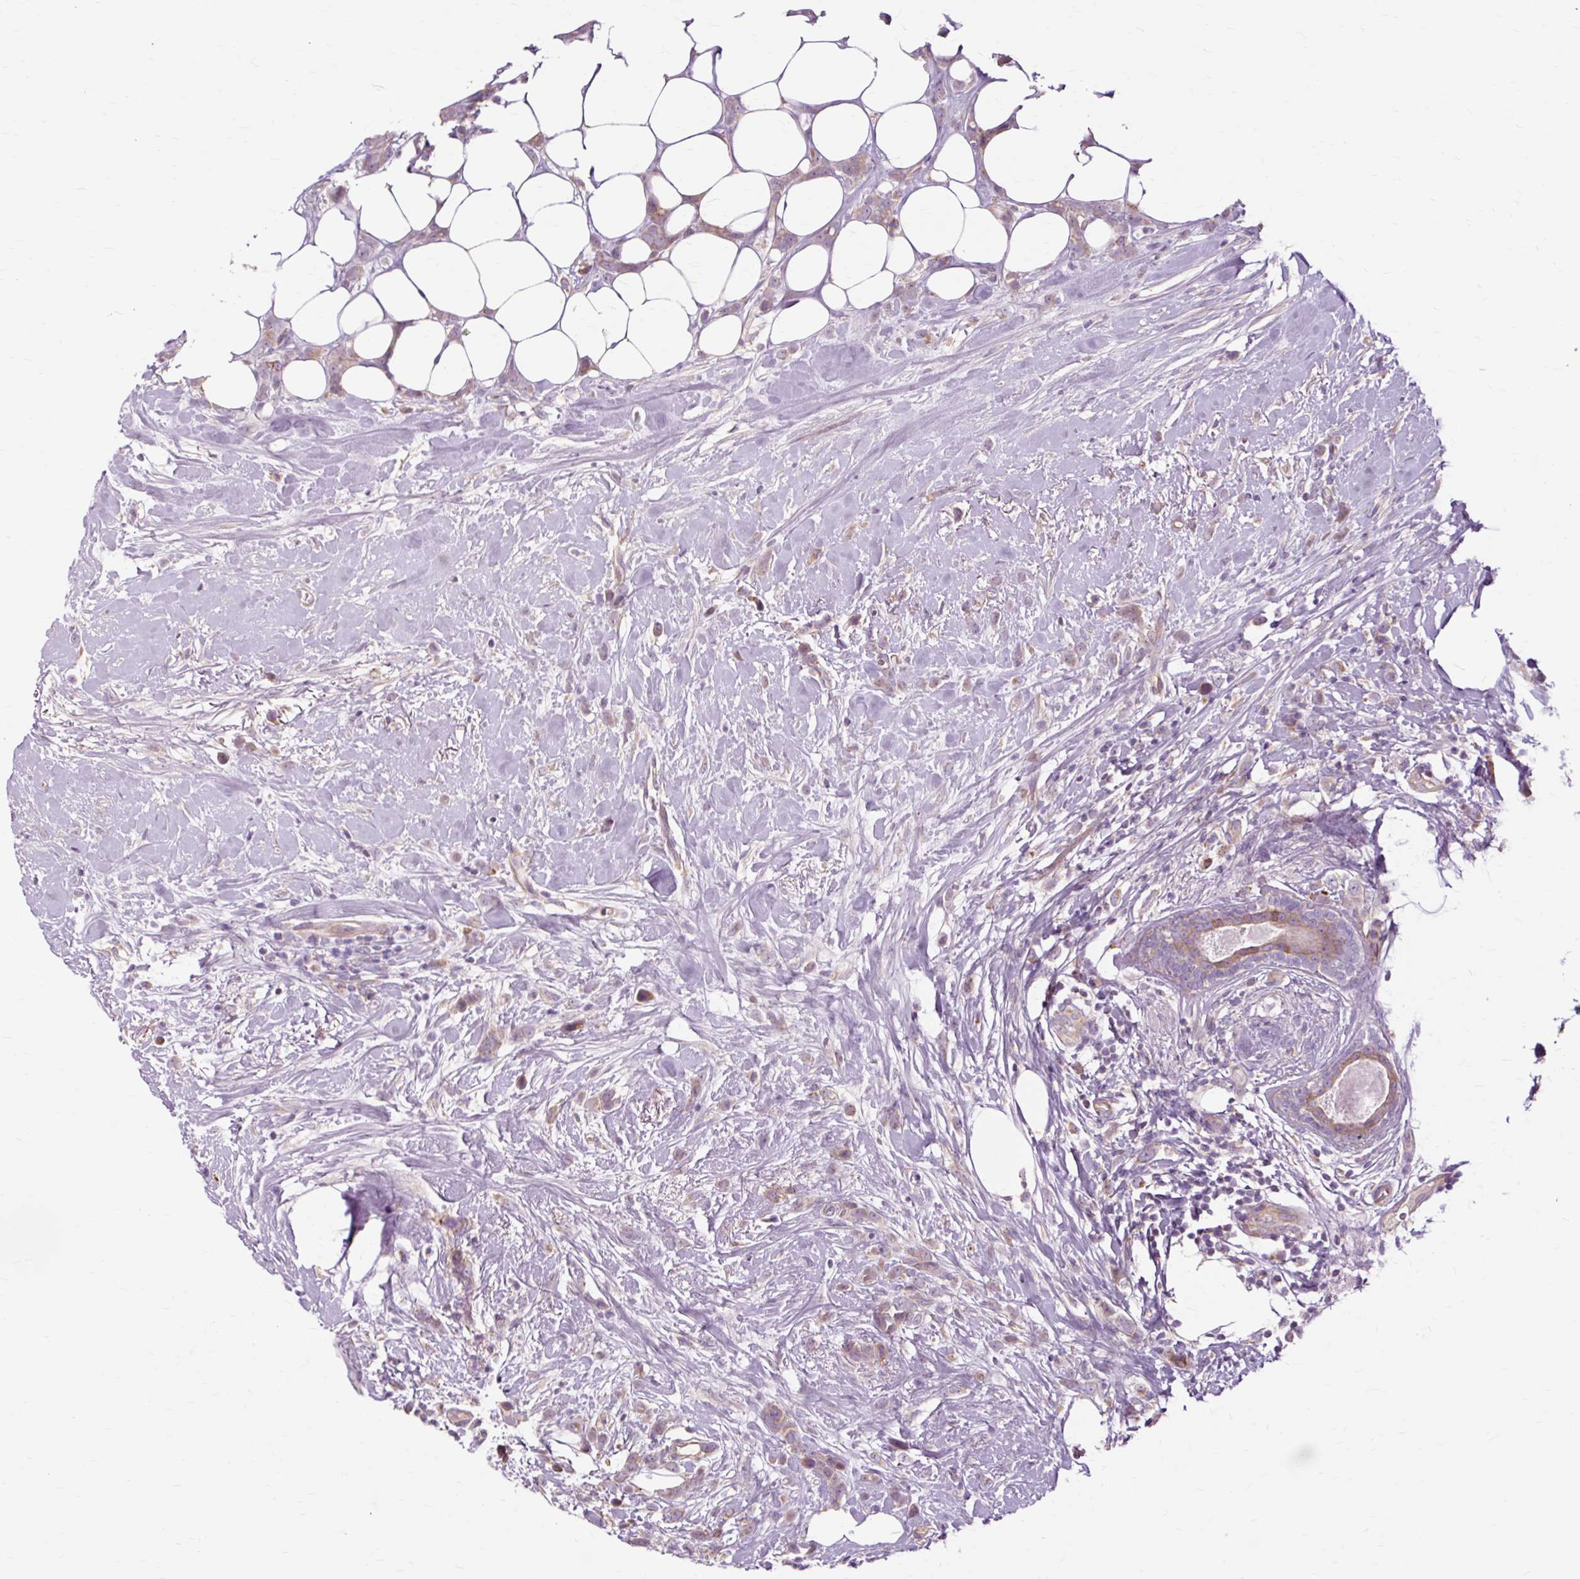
{"staining": {"intensity": "weak", "quantity": "25%-75%", "location": "cytoplasmic/membranous"}, "tissue": "breast cancer", "cell_type": "Tumor cells", "image_type": "cancer", "snomed": [{"axis": "morphology", "description": "Duct carcinoma"}, {"axis": "topography", "description": "Breast"}], "caption": "About 25%-75% of tumor cells in breast intraductal carcinoma exhibit weak cytoplasmic/membranous protein expression as visualized by brown immunohistochemical staining.", "gene": "PDZD2", "patient": {"sex": "female", "age": 80}}